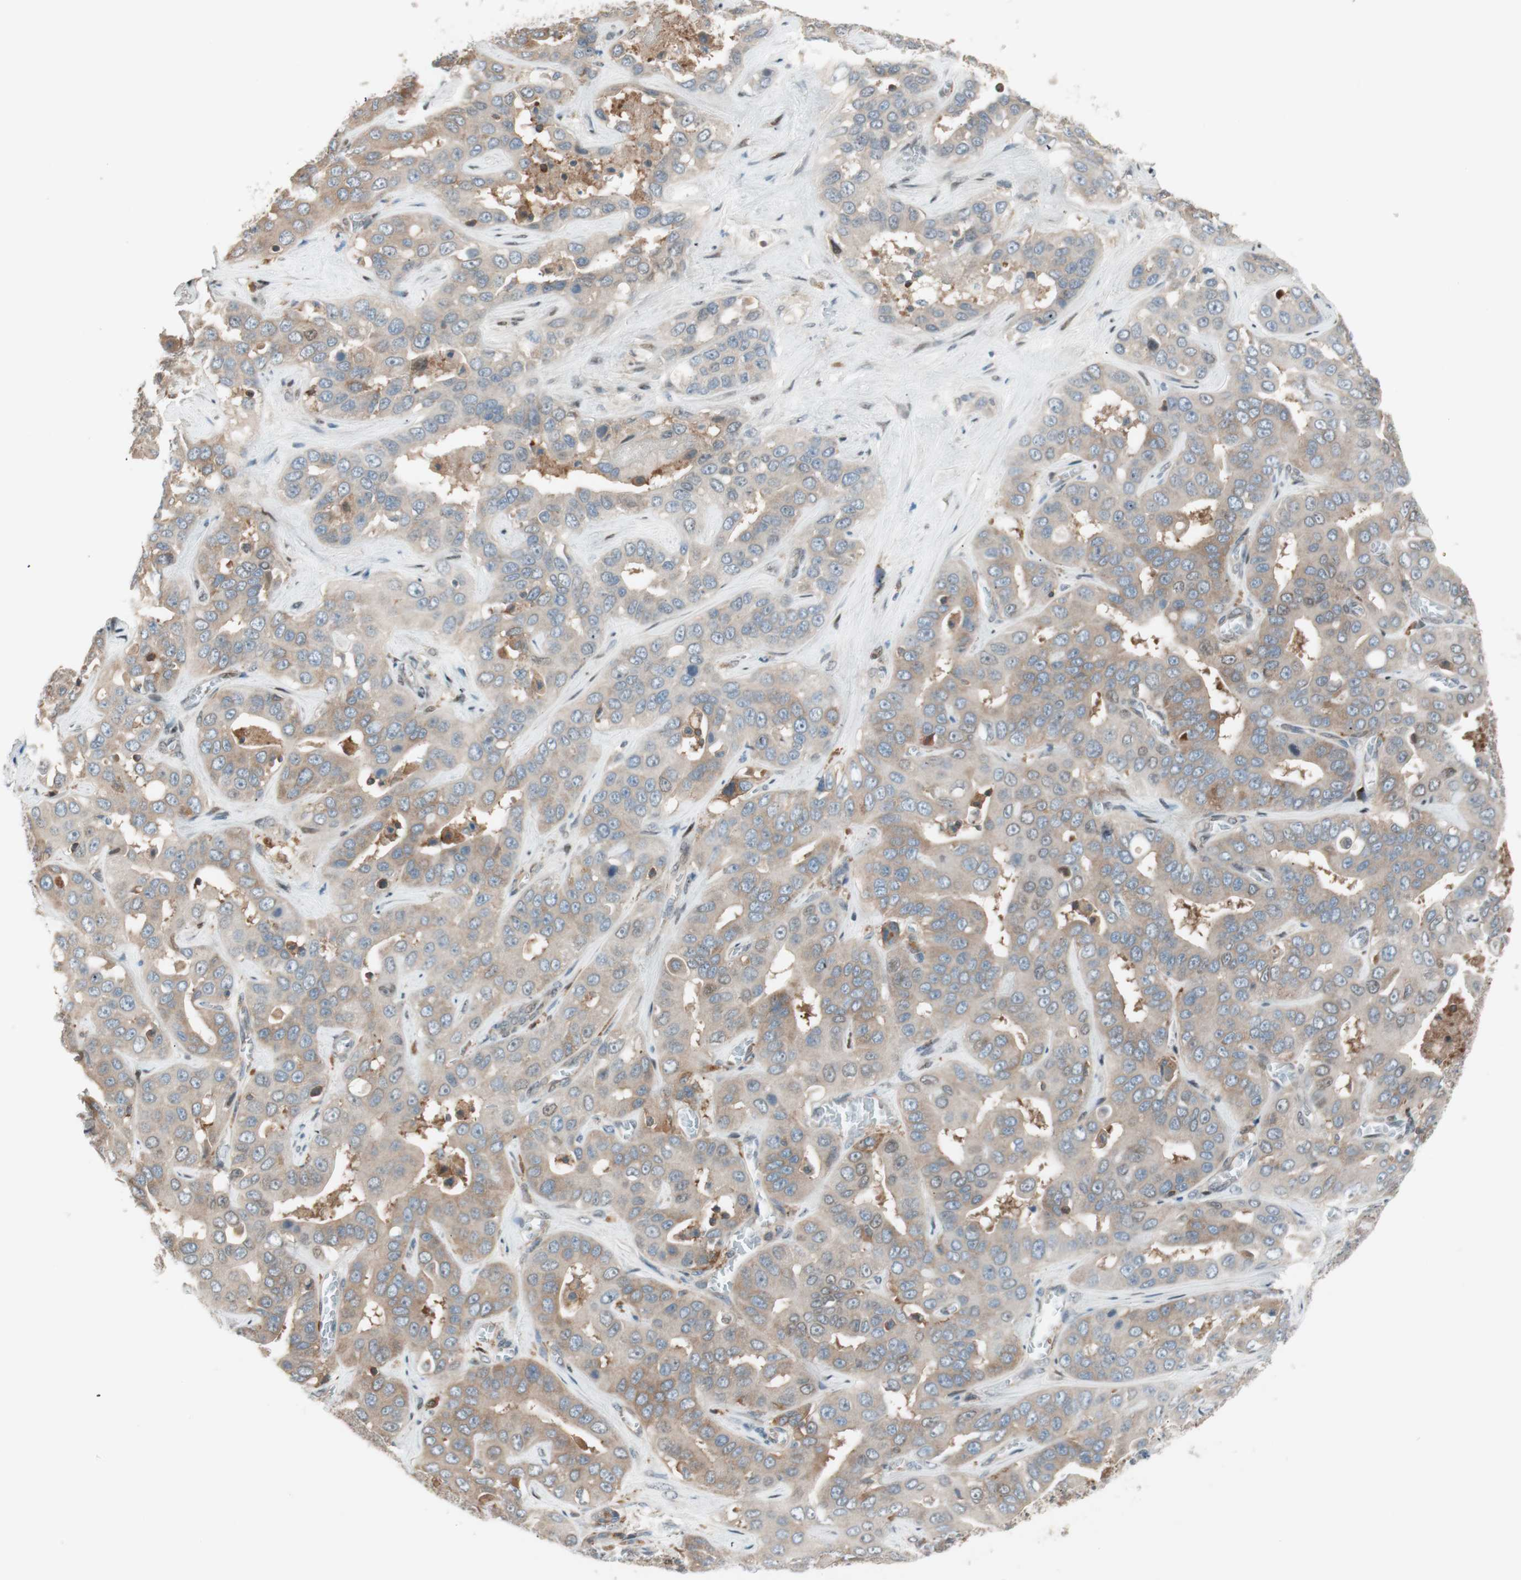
{"staining": {"intensity": "moderate", "quantity": ">75%", "location": "cytoplasmic/membranous"}, "tissue": "liver cancer", "cell_type": "Tumor cells", "image_type": "cancer", "snomed": [{"axis": "morphology", "description": "Cholangiocarcinoma"}, {"axis": "topography", "description": "Liver"}], "caption": "Protein staining by immunohistochemistry shows moderate cytoplasmic/membranous staining in about >75% of tumor cells in liver cancer.", "gene": "BIN1", "patient": {"sex": "female", "age": 52}}